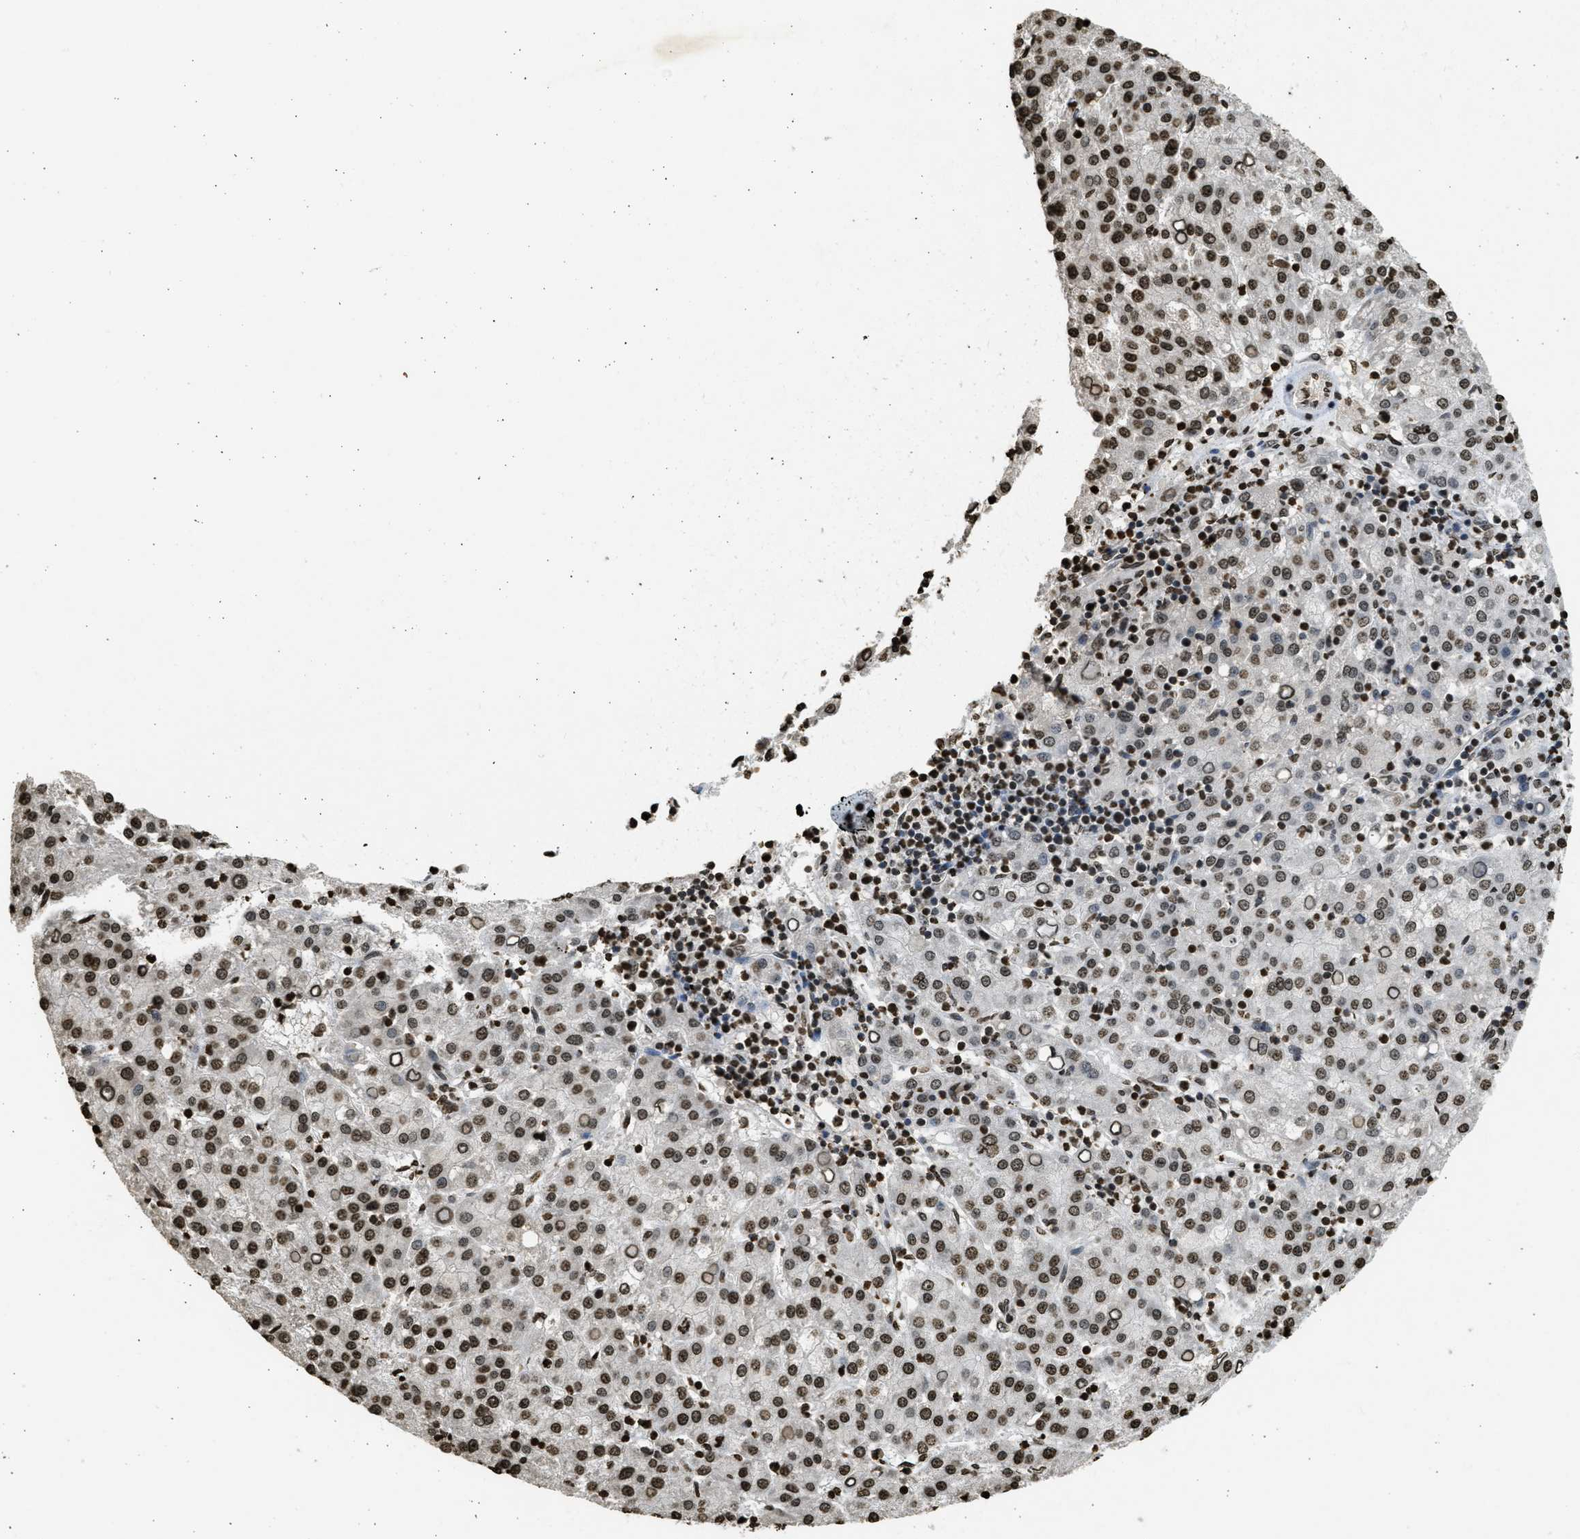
{"staining": {"intensity": "strong", "quantity": ">75%", "location": "nuclear"}, "tissue": "liver cancer", "cell_type": "Tumor cells", "image_type": "cancer", "snomed": [{"axis": "morphology", "description": "Carcinoma, Hepatocellular, NOS"}, {"axis": "topography", "description": "Liver"}], "caption": "Immunohistochemistry (IHC) histopathology image of neoplastic tissue: liver cancer stained using immunohistochemistry reveals high levels of strong protein expression localized specifically in the nuclear of tumor cells, appearing as a nuclear brown color.", "gene": "RRAGC", "patient": {"sex": "female", "age": 58}}